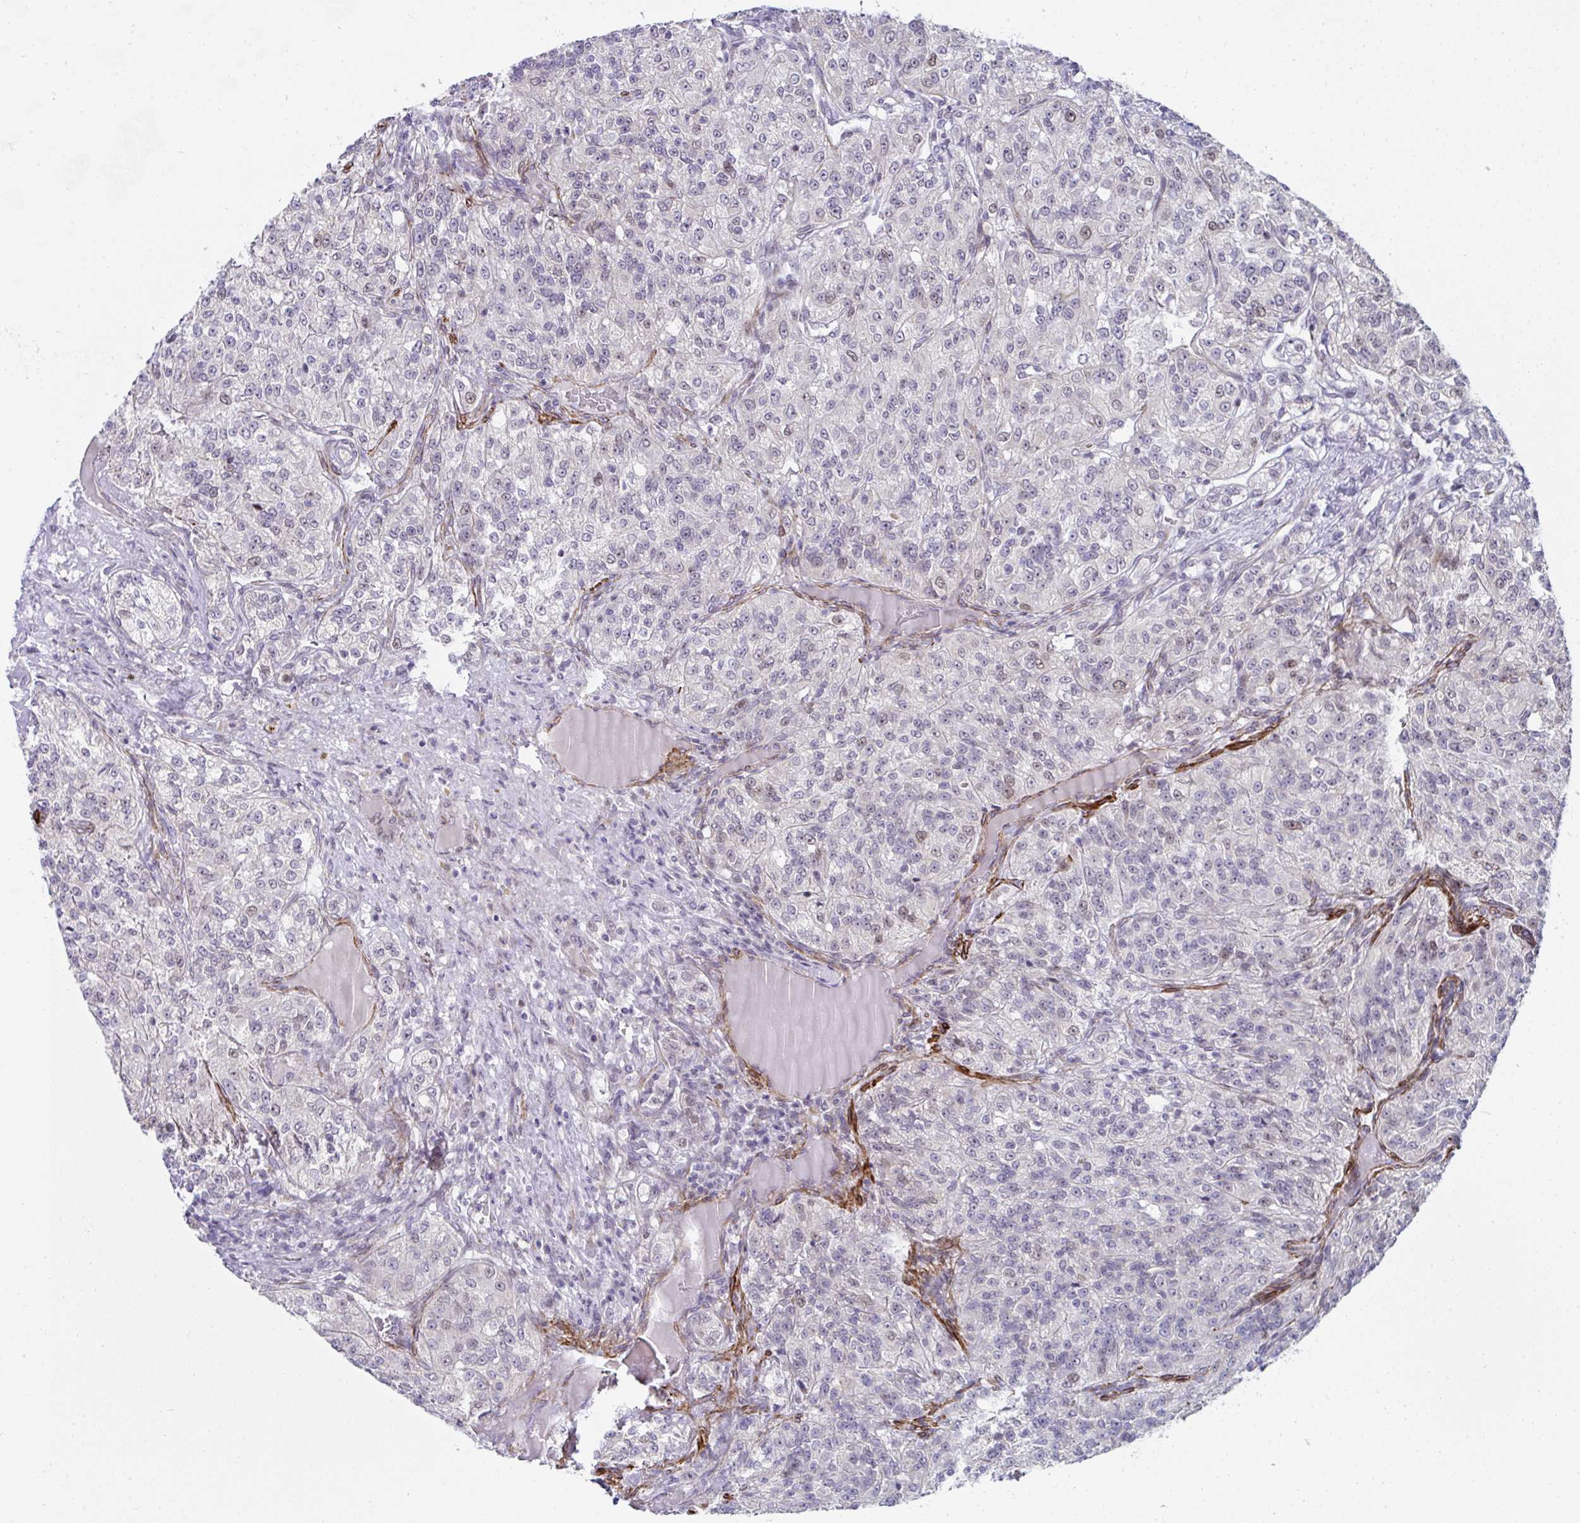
{"staining": {"intensity": "weak", "quantity": "<25%", "location": "nuclear"}, "tissue": "renal cancer", "cell_type": "Tumor cells", "image_type": "cancer", "snomed": [{"axis": "morphology", "description": "Adenocarcinoma, NOS"}, {"axis": "topography", "description": "Kidney"}], "caption": "Immunohistochemistry histopathology image of neoplastic tissue: renal cancer (adenocarcinoma) stained with DAB (3,3'-diaminobenzidine) demonstrates no significant protein expression in tumor cells.", "gene": "GINS2", "patient": {"sex": "female", "age": 63}}